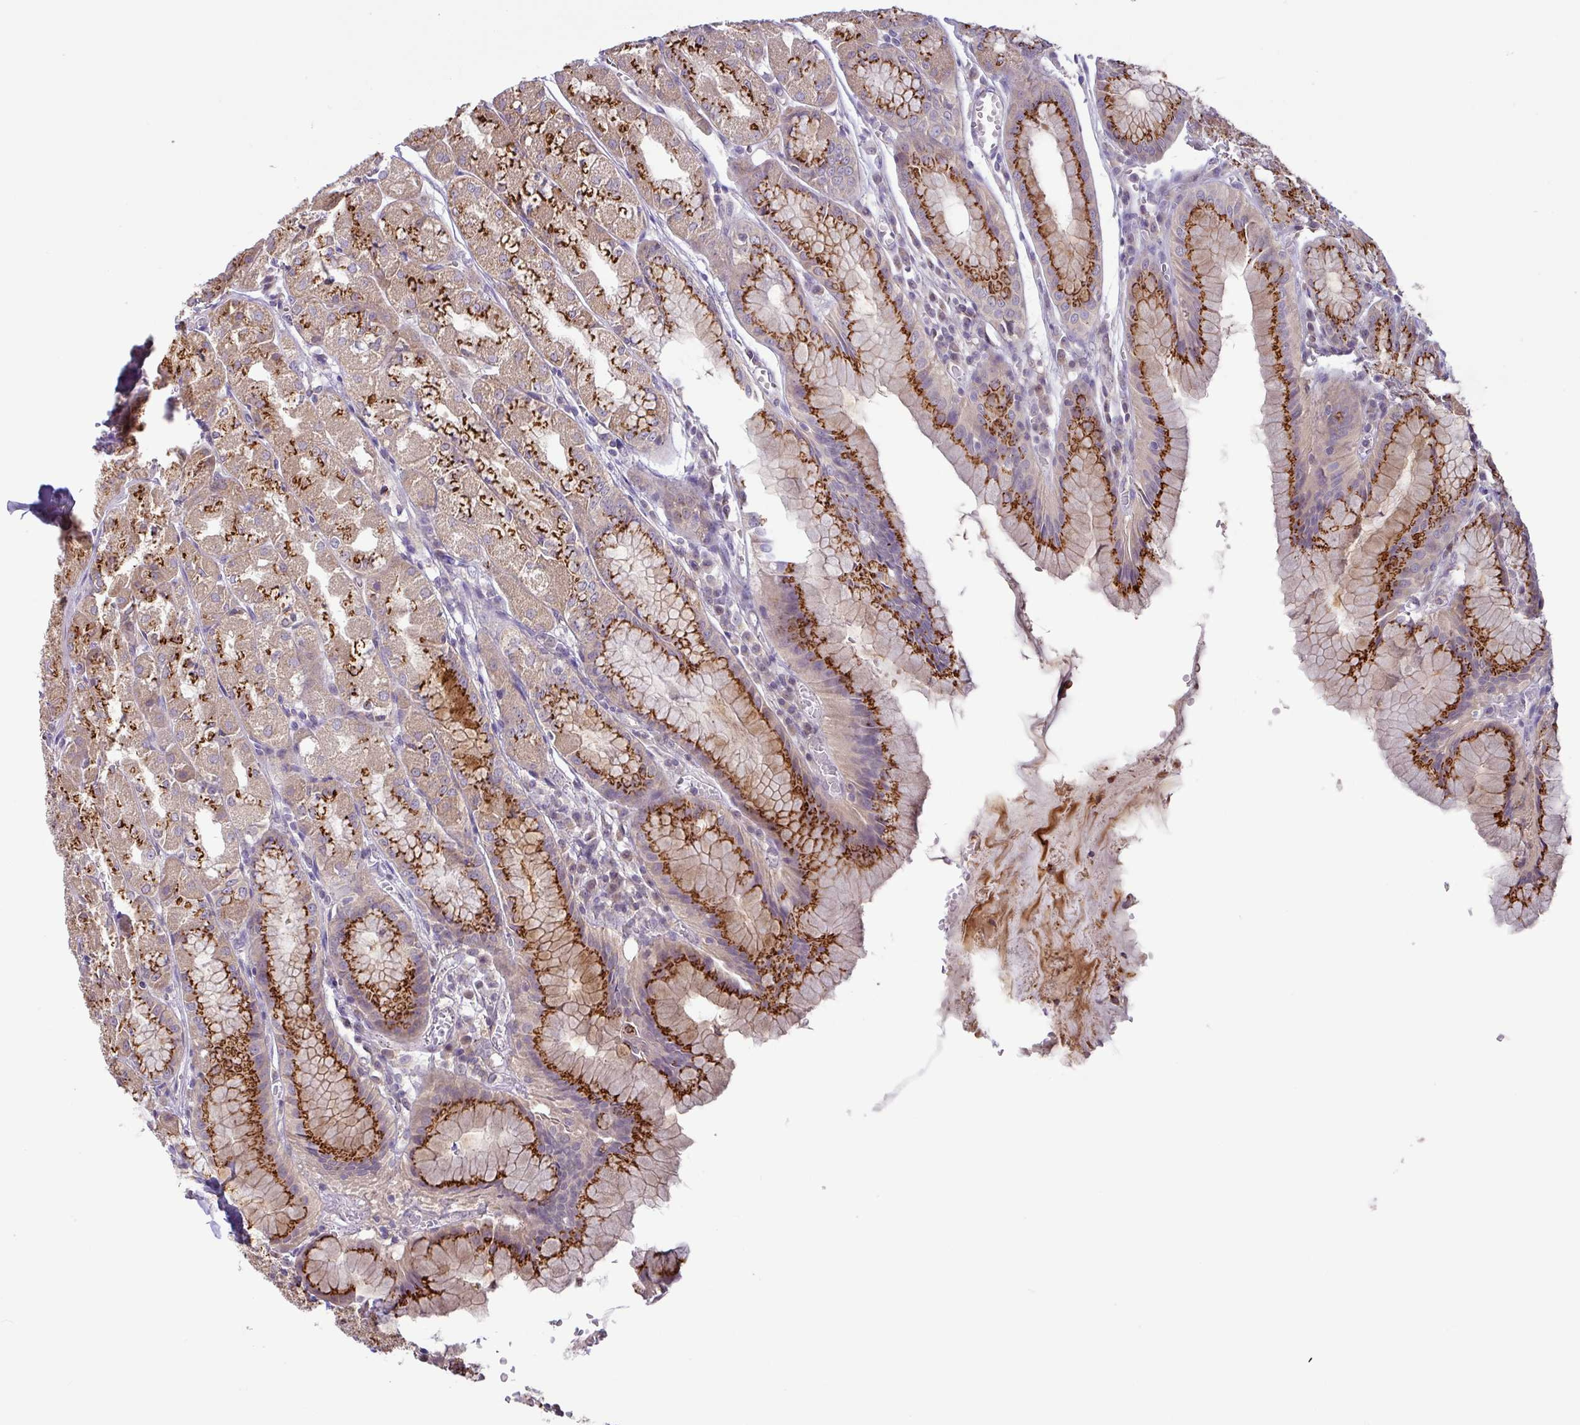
{"staining": {"intensity": "strong", "quantity": "25%-75%", "location": "cytoplasmic/membranous"}, "tissue": "stomach", "cell_type": "Glandular cells", "image_type": "normal", "snomed": [{"axis": "morphology", "description": "Normal tissue, NOS"}, {"axis": "topography", "description": "Stomach"}], "caption": "Glandular cells show strong cytoplasmic/membranous expression in approximately 25%-75% of cells in benign stomach.", "gene": "GALNT12", "patient": {"sex": "male", "age": 55}}